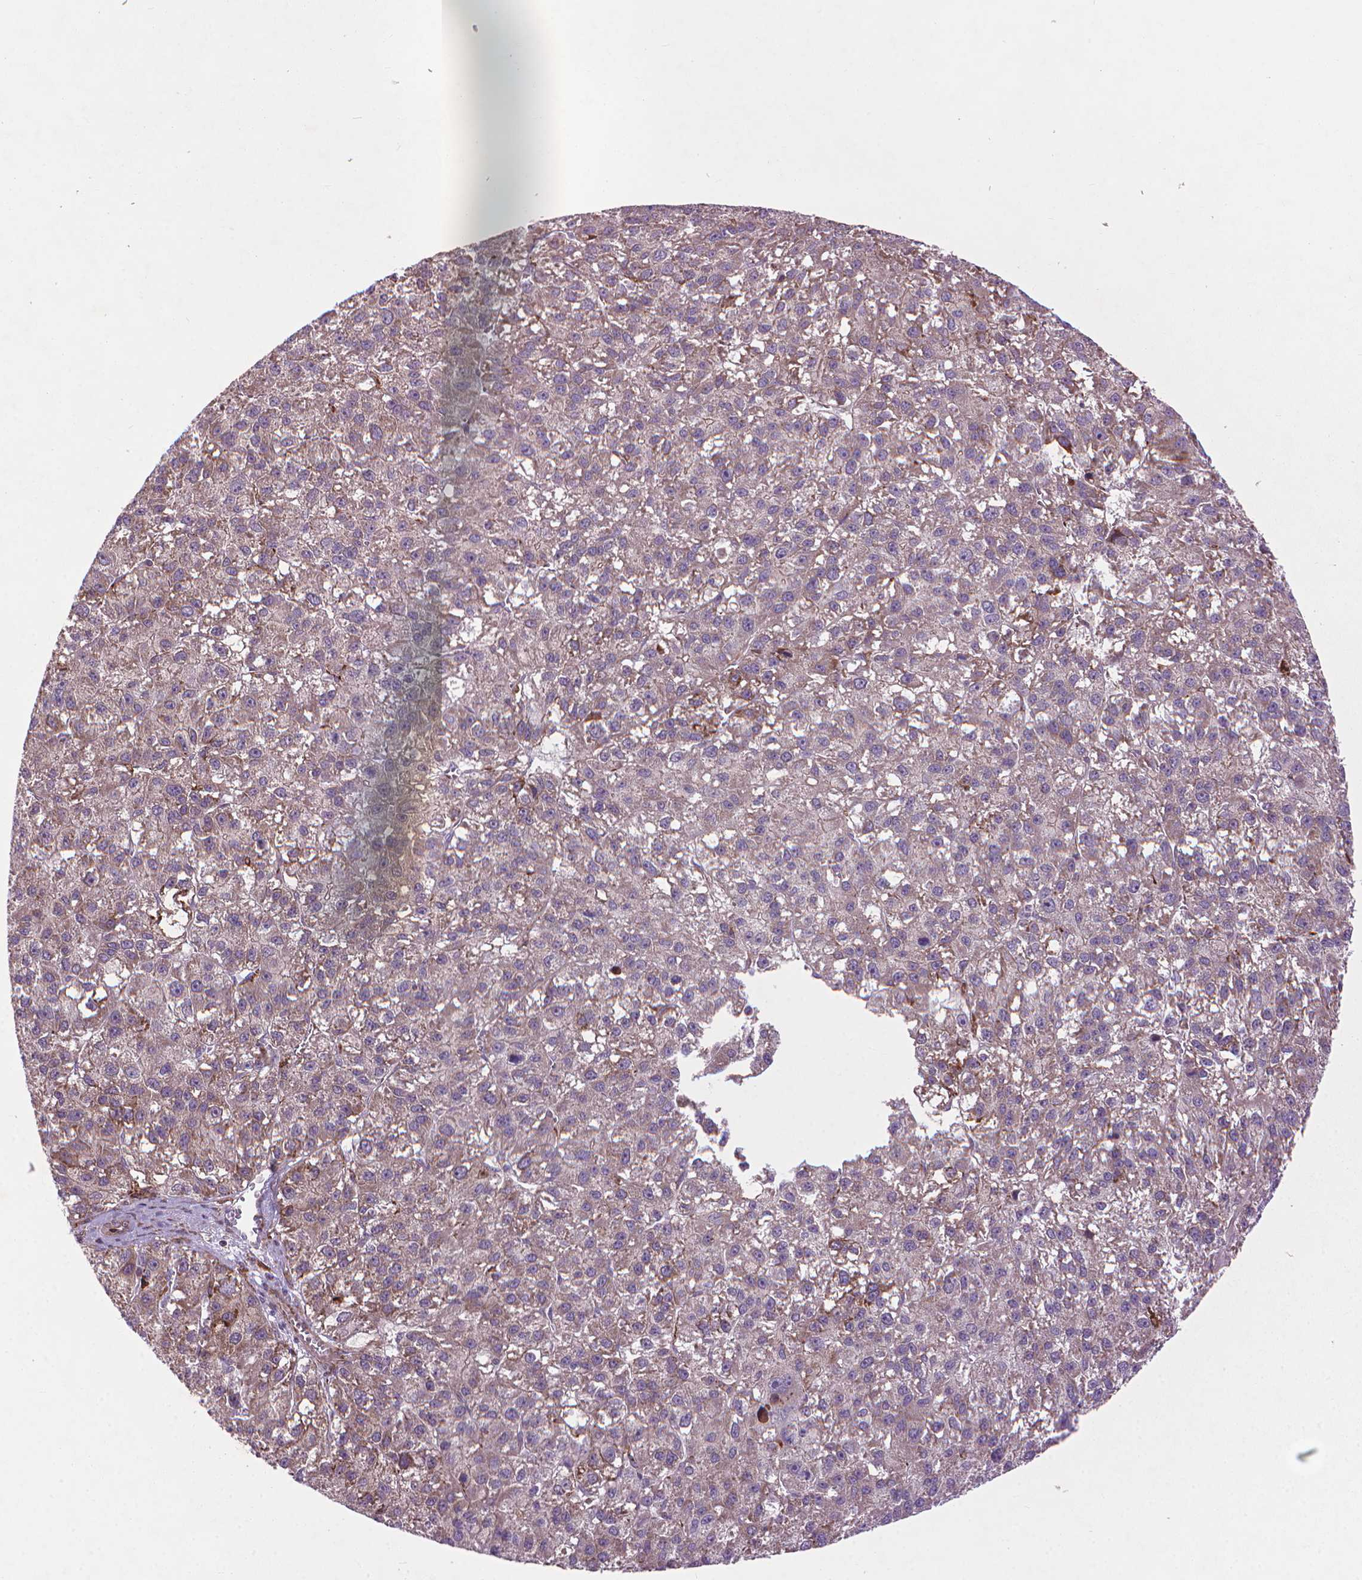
{"staining": {"intensity": "negative", "quantity": "none", "location": "none"}, "tissue": "liver cancer", "cell_type": "Tumor cells", "image_type": "cancer", "snomed": [{"axis": "morphology", "description": "Carcinoma, Hepatocellular, NOS"}, {"axis": "topography", "description": "Liver"}], "caption": "IHC of liver cancer (hepatocellular carcinoma) demonstrates no positivity in tumor cells.", "gene": "MYH14", "patient": {"sex": "female", "age": 70}}